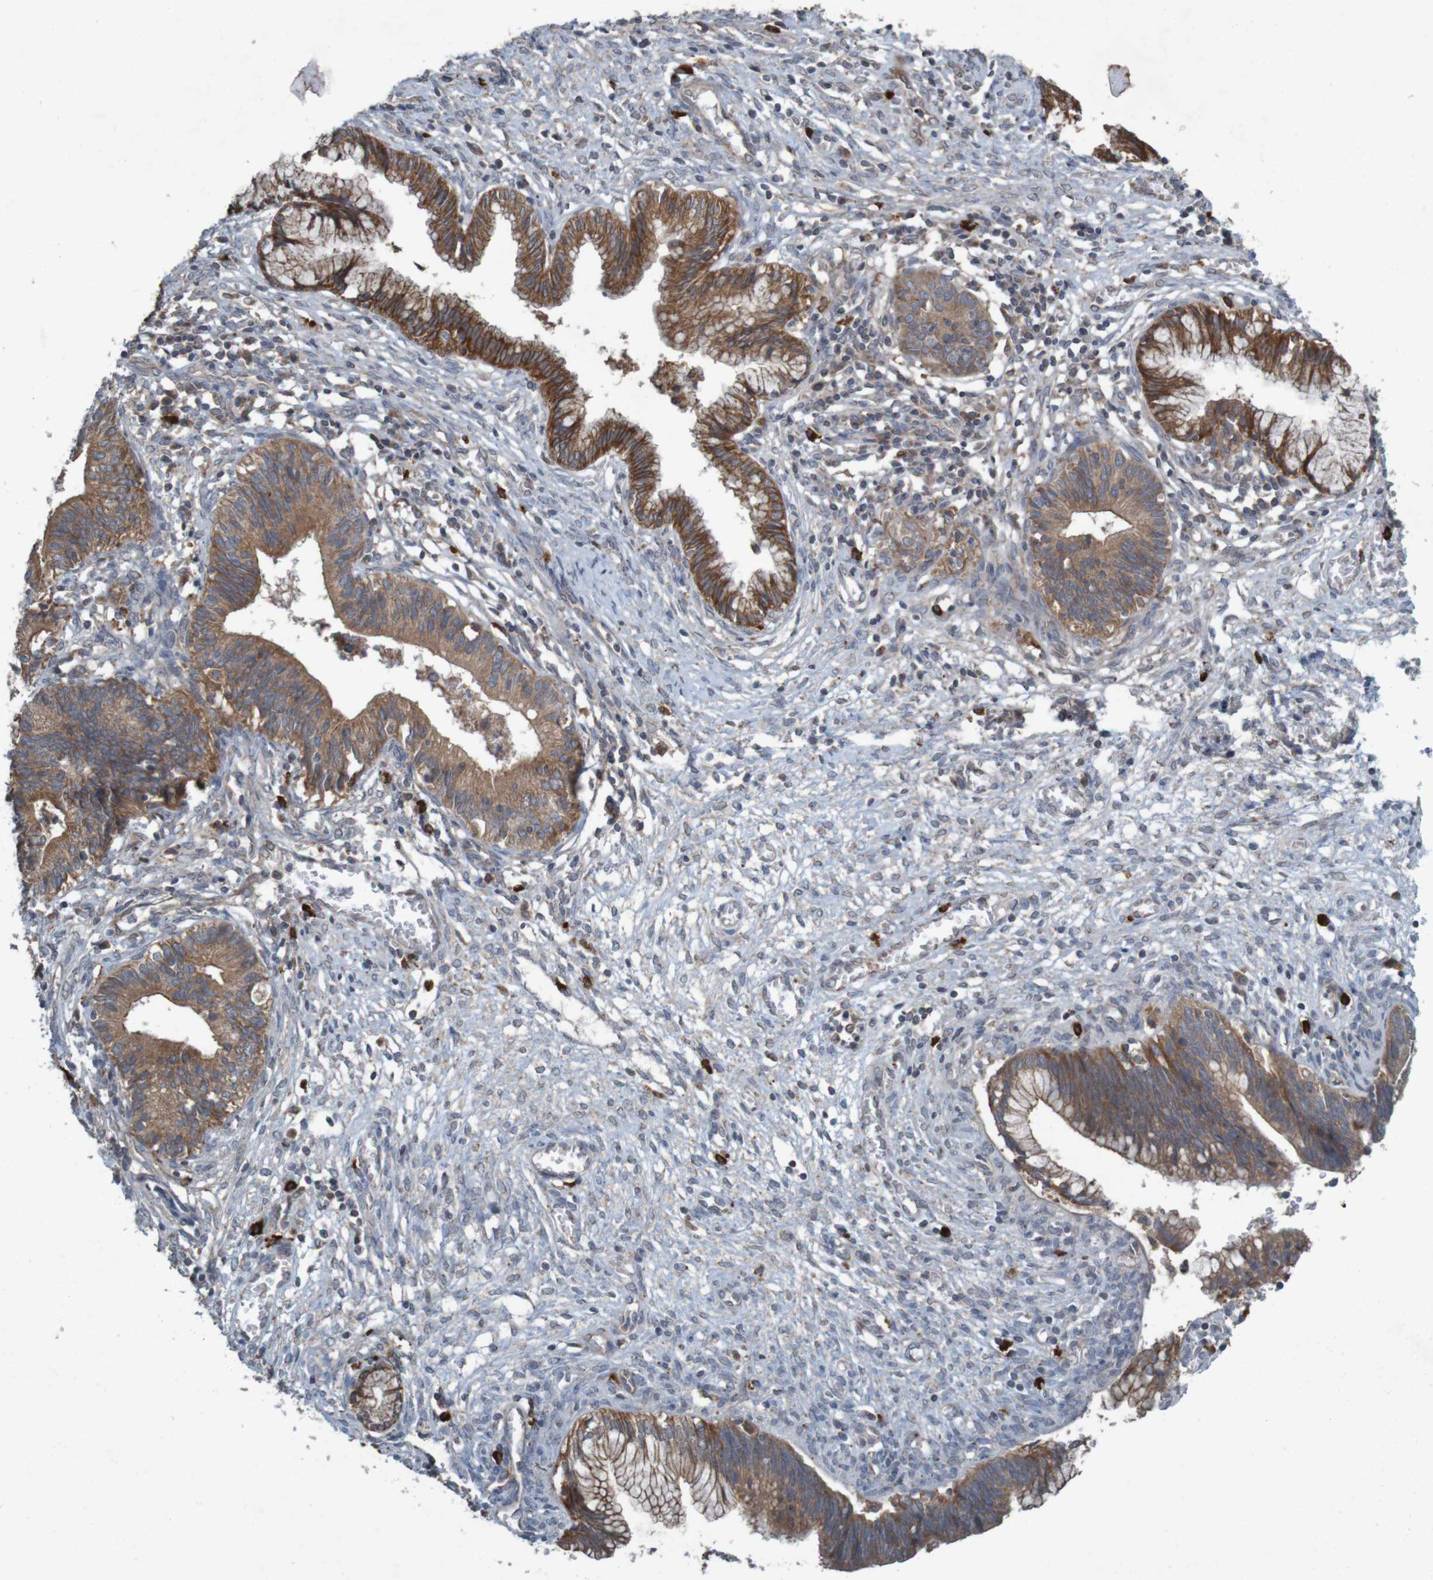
{"staining": {"intensity": "moderate", "quantity": ">75%", "location": "cytoplasmic/membranous"}, "tissue": "cervical cancer", "cell_type": "Tumor cells", "image_type": "cancer", "snomed": [{"axis": "morphology", "description": "Adenocarcinoma, NOS"}, {"axis": "topography", "description": "Cervix"}], "caption": "Protein expression analysis of human cervical cancer reveals moderate cytoplasmic/membranous staining in approximately >75% of tumor cells.", "gene": "B3GAT2", "patient": {"sex": "female", "age": 44}}